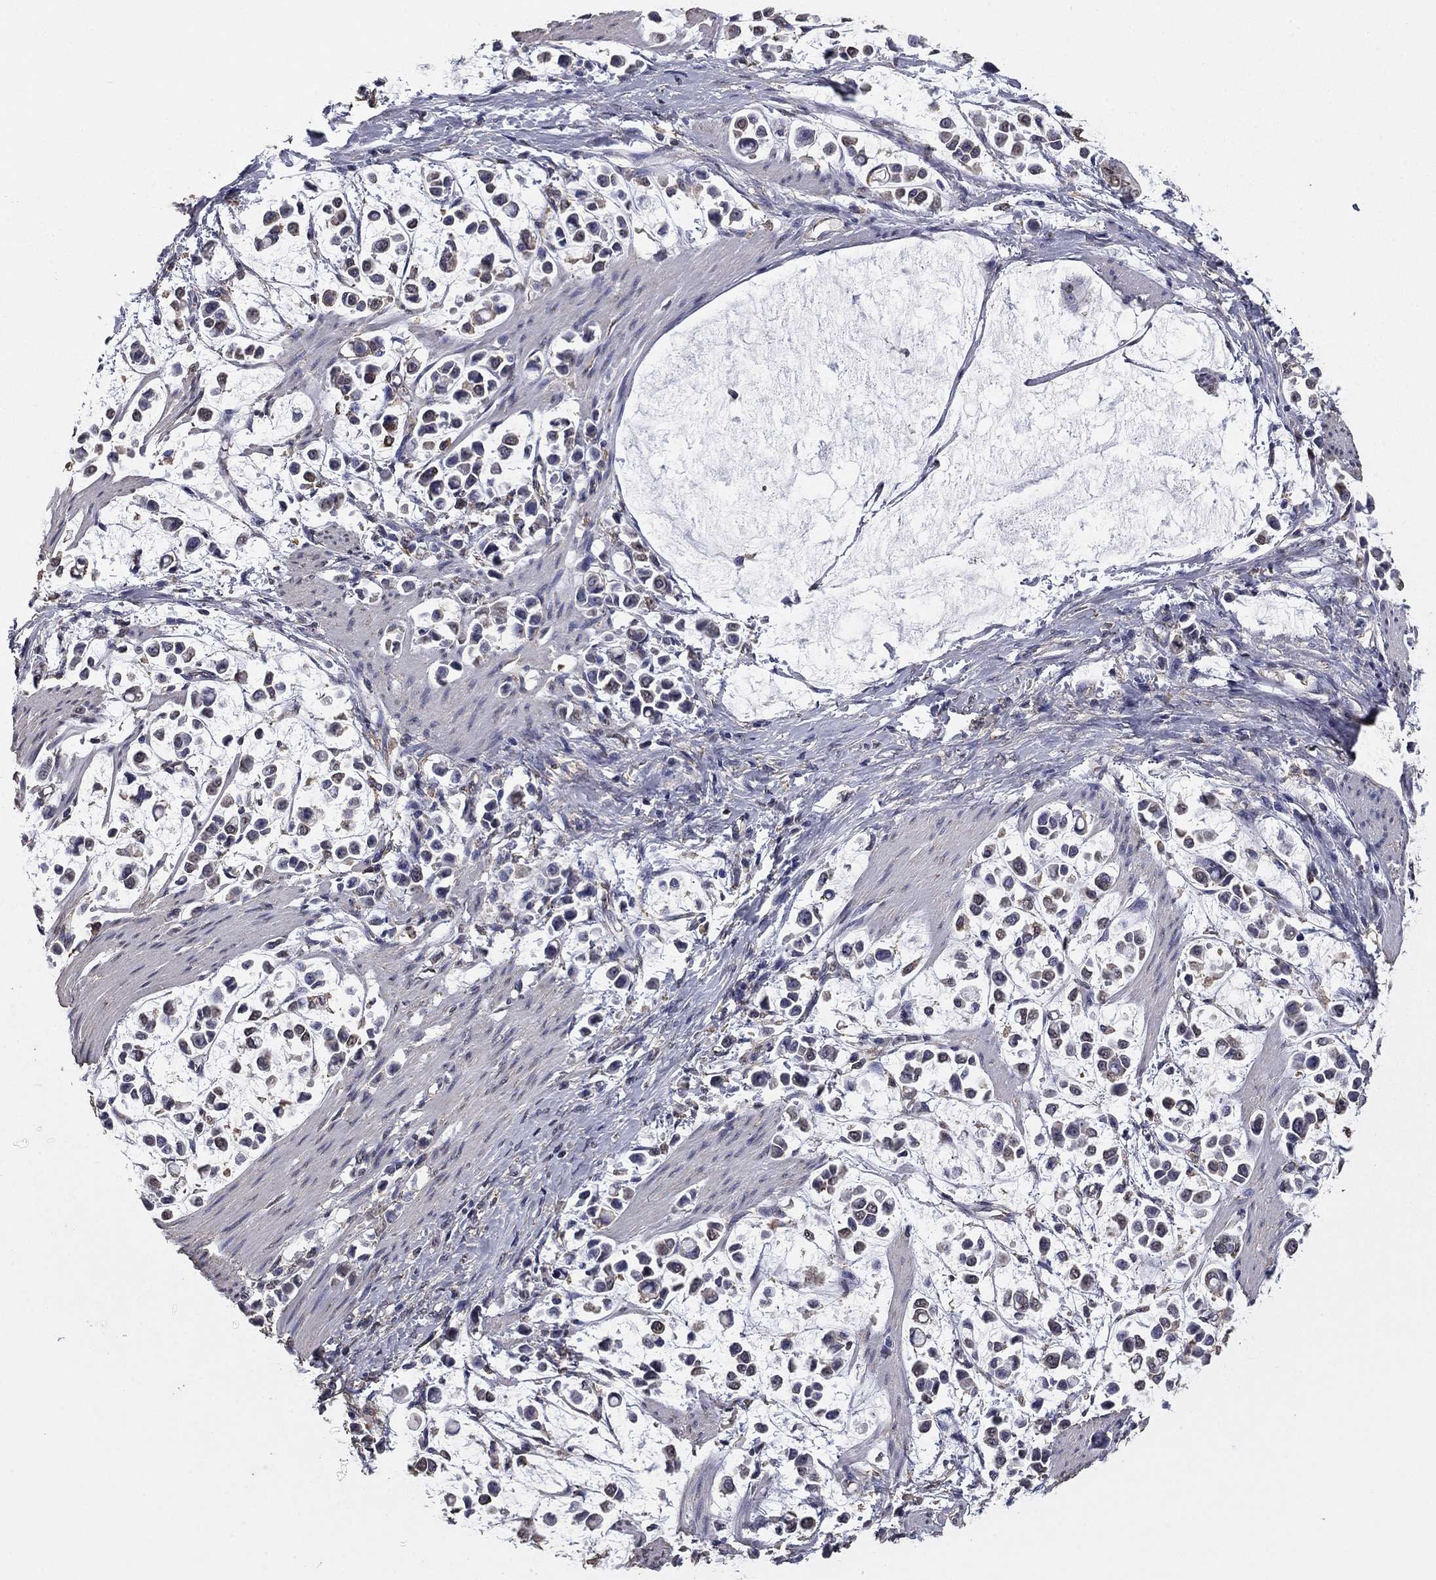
{"staining": {"intensity": "negative", "quantity": "none", "location": "none"}, "tissue": "stomach cancer", "cell_type": "Tumor cells", "image_type": "cancer", "snomed": [{"axis": "morphology", "description": "Adenocarcinoma, NOS"}, {"axis": "topography", "description": "Stomach"}], "caption": "This photomicrograph is of stomach cancer stained with immunohistochemistry (IHC) to label a protein in brown with the nuclei are counter-stained blue. There is no positivity in tumor cells.", "gene": "MFAP3L", "patient": {"sex": "male", "age": 82}}